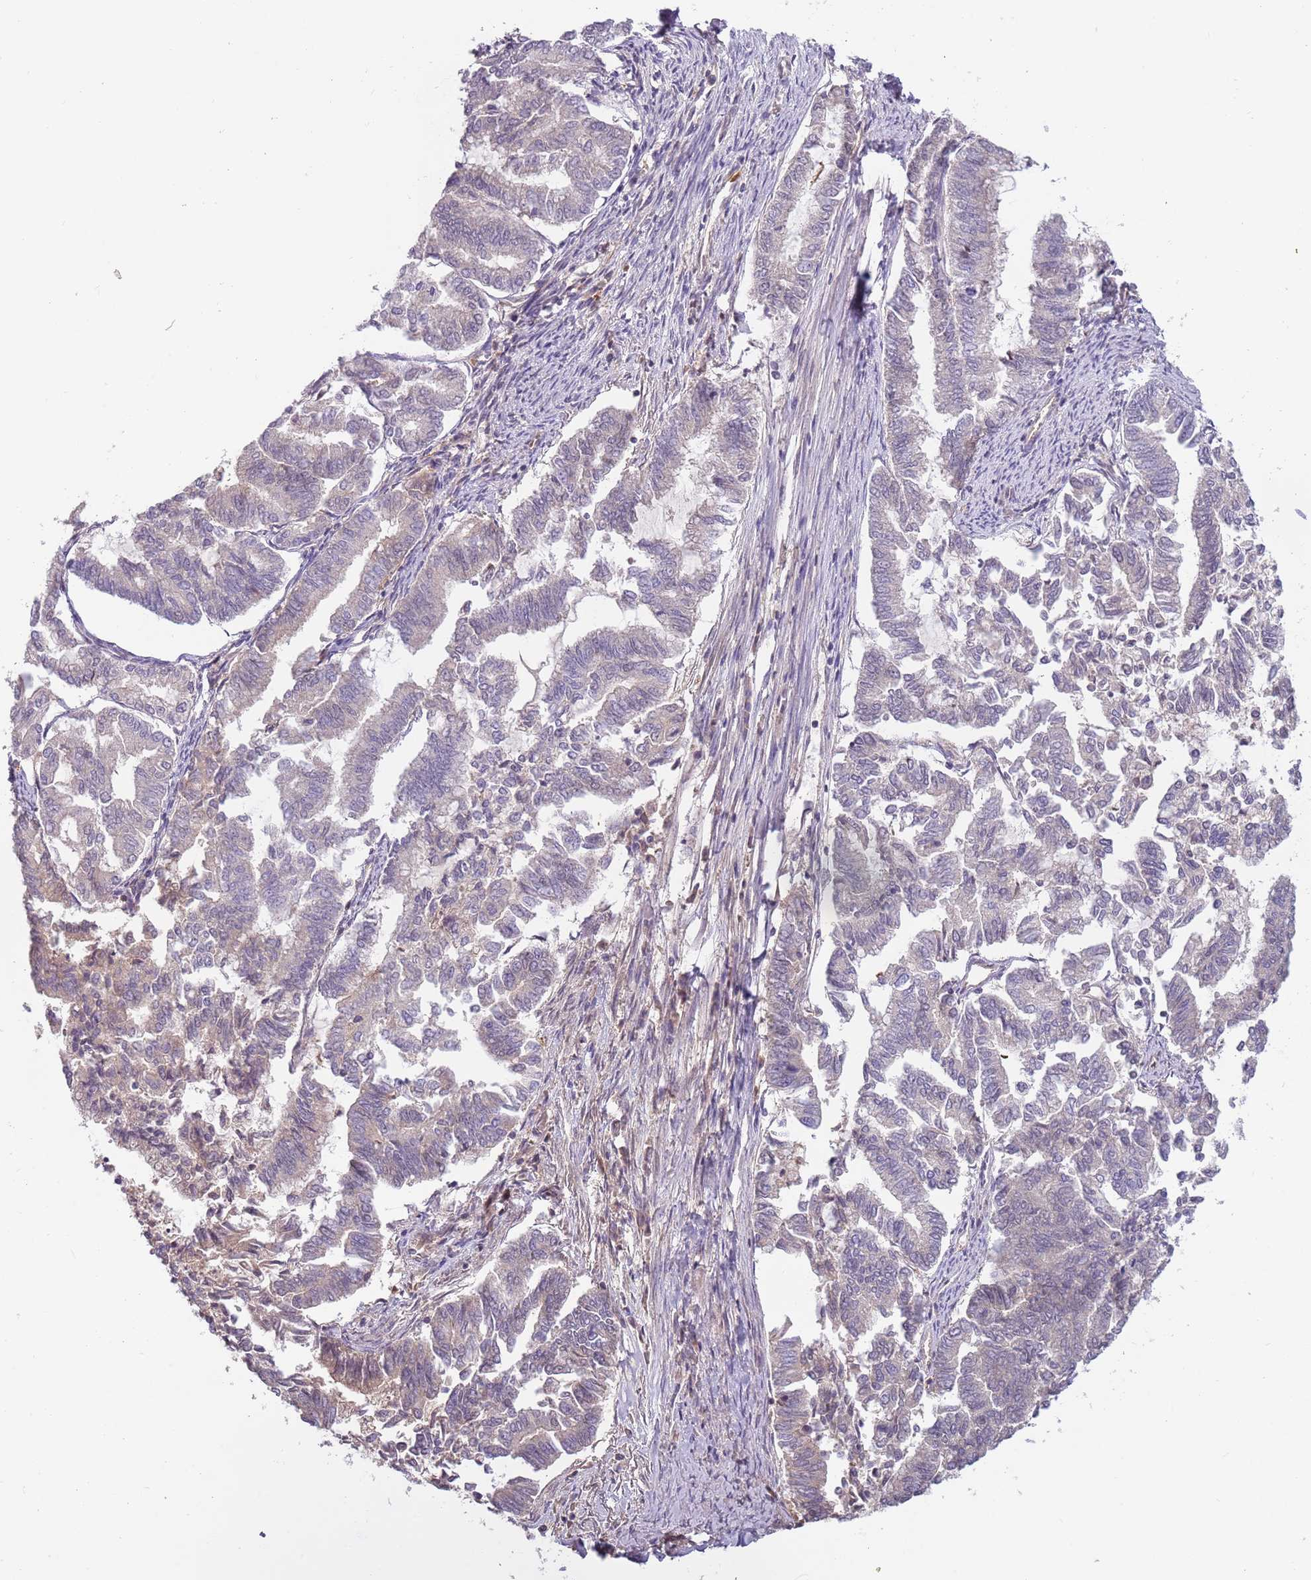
{"staining": {"intensity": "weak", "quantity": "<25%", "location": "cytoplasmic/membranous"}, "tissue": "endometrial cancer", "cell_type": "Tumor cells", "image_type": "cancer", "snomed": [{"axis": "morphology", "description": "Adenocarcinoma, NOS"}, {"axis": "topography", "description": "Endometrium"}], "caption": "A histopathology image of endometrial cancer stained for a protein demonstrates no brown staining in tumor cells.", "gene": "GSTO2", "patient": {"sex": "female", "age": 79}}